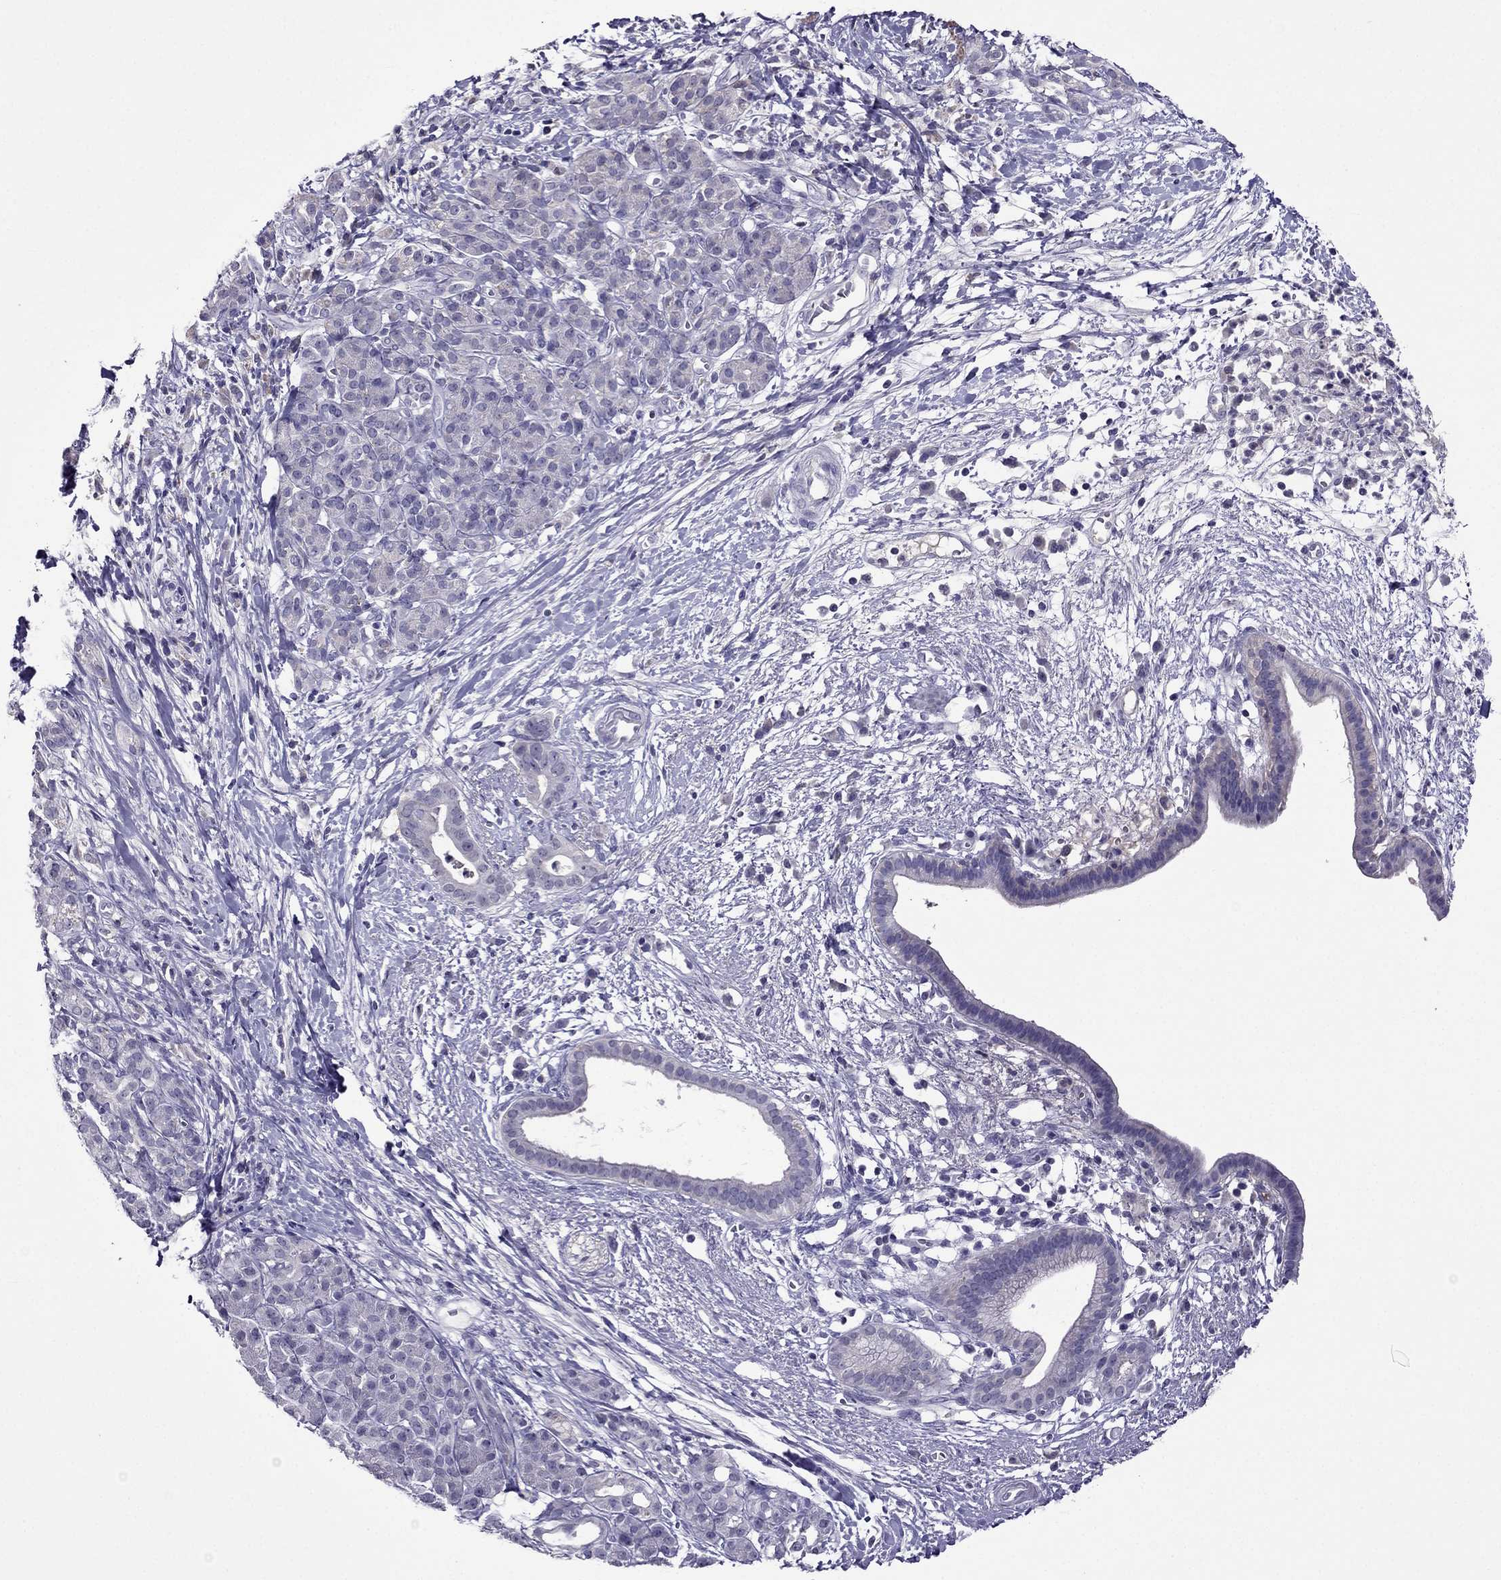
{"staining": {"intensity": "negative", "quantity": "none", "location": "none"}, "tissue": "pancreatic cancer", "cell_type": "Tumor cells", "image_type": "cancer", "snomed": [{"axis": "morphology", "description": "Adenocarcinoma, NOS"}, {"axis": "topography", "description": "Pancreas"}], "caption": "Immunohistochemistry image of neoplastic tissue: human pancreatic cancer stained with DAB (3,3'-diaminobenzidine) reveals no significant protein staining in tumor cells.", "gene": "SPTBN4", "patient": {"sex": "male", "age": 61}}